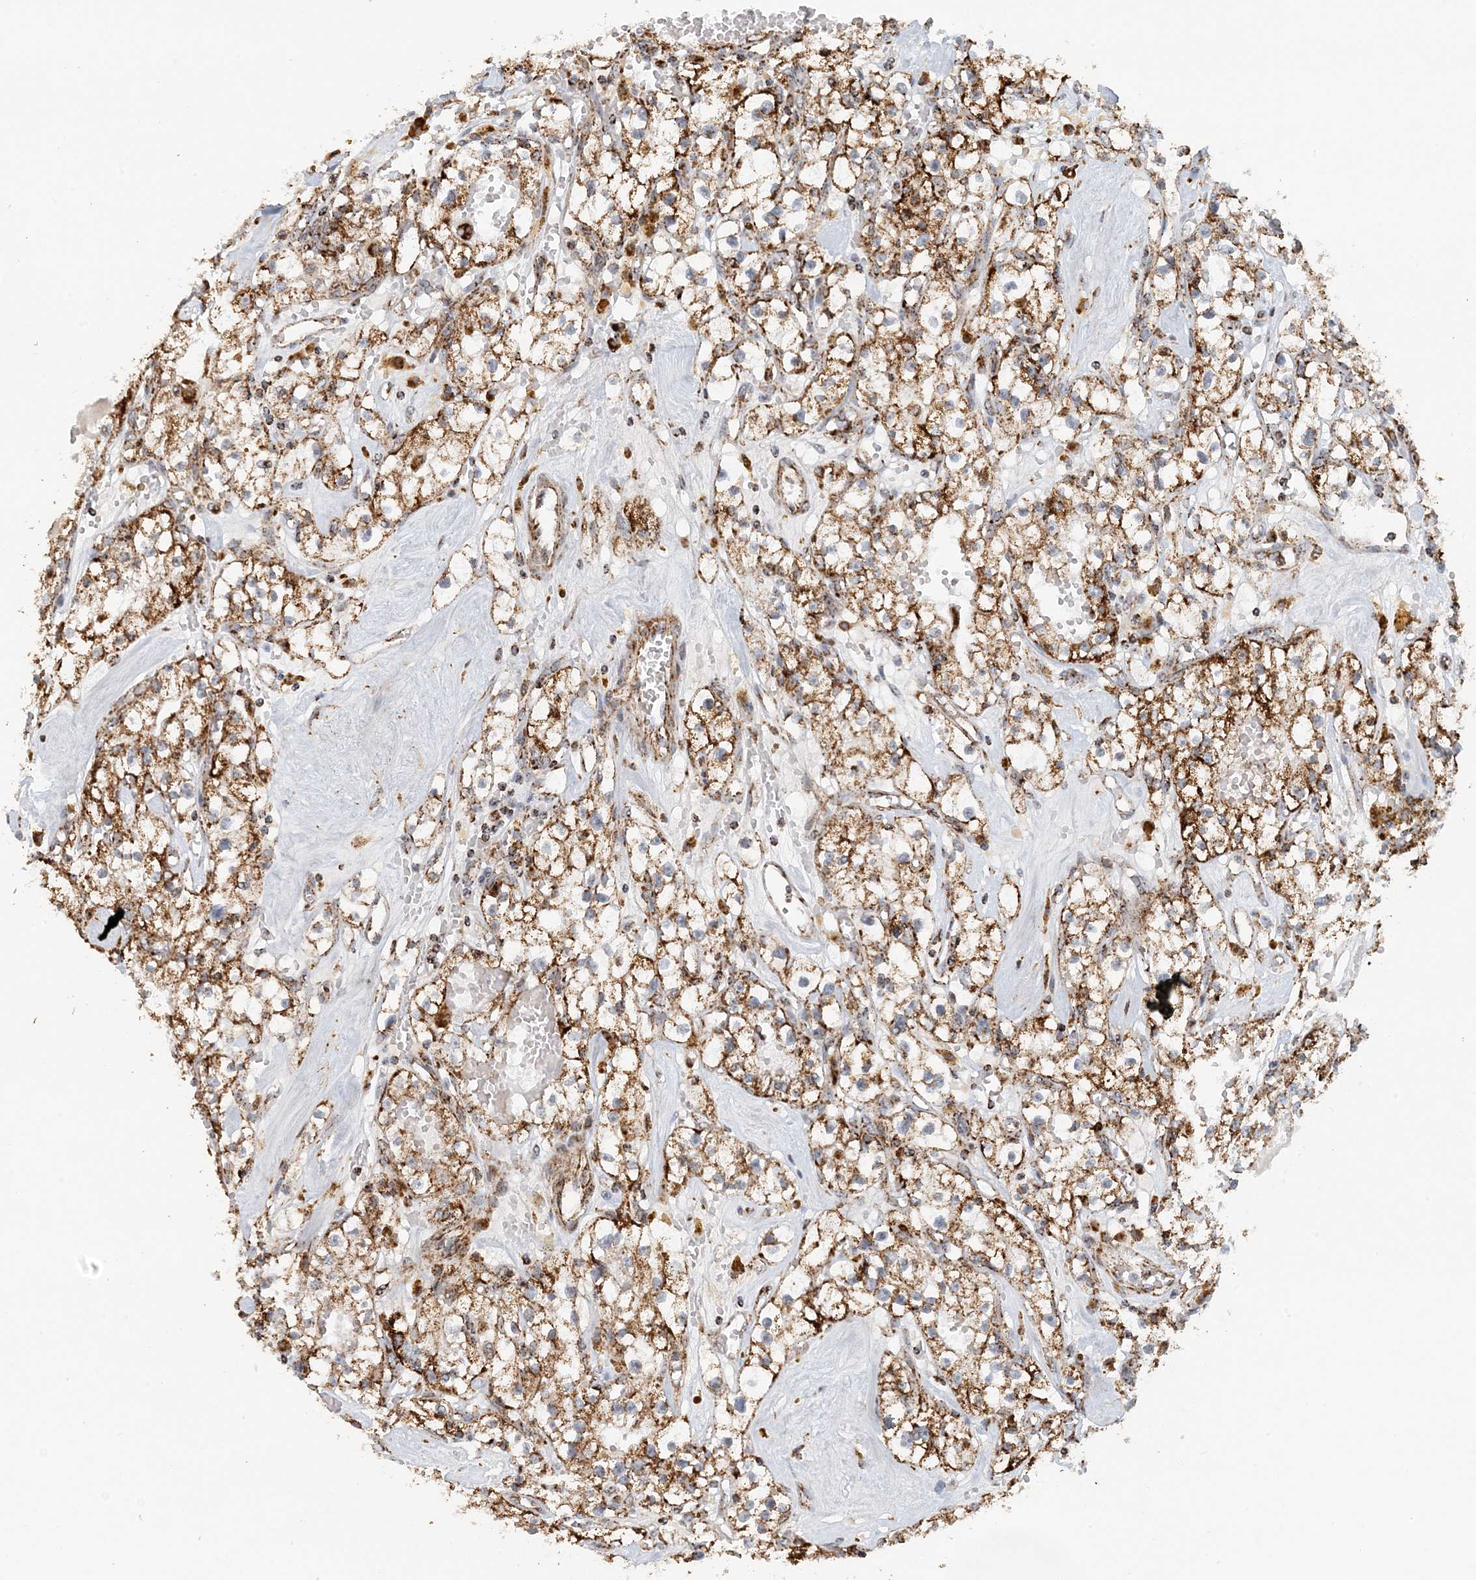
{"staining": {"intensity": "moderate", "quantity": ">75%", "location": "cytoplasmic/membranous"}, "tissue": "renal cancer", "cell_type": "Tumor cells", "image_type": "cancer", "snomed": [{"axis": "morphology", "description": "Adenocarcinoma, NOS"}, {"axis": "topography", "description": "Kidney"}], "caption": "This image displays IHC staining of human adenocarcinoma (renal), with medium moderate cytoplasmic/membranous staining in approximately >75% of tumor cells.", "gene": "MAN1A1", "patient": {"sex": "male", "age": 56}}